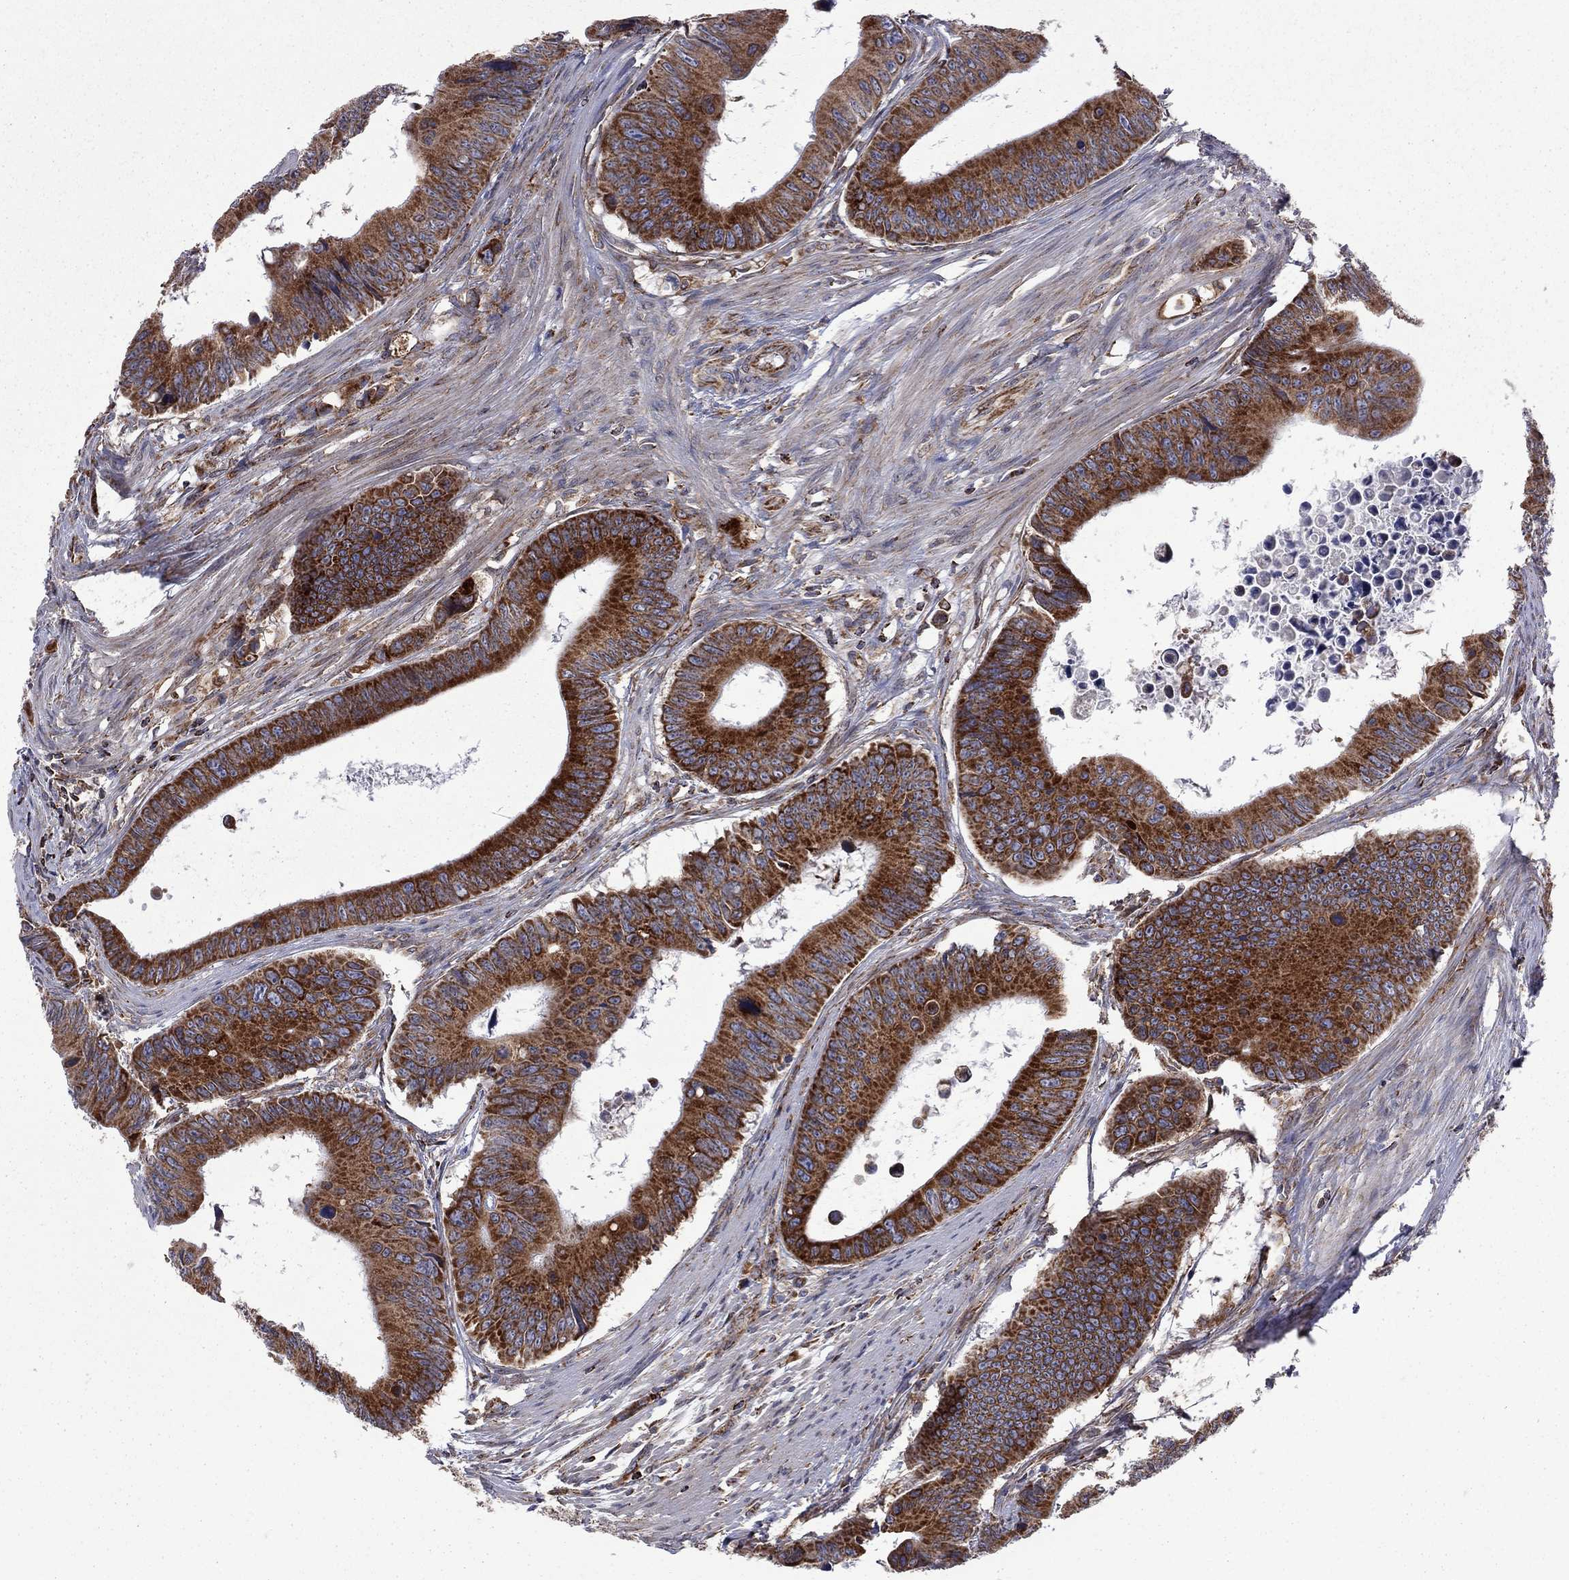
{"staining": {"intensity": "strong", "quantity": "25%-75%", "location": "cytoplasmic/membranous"}, "tissue": "colorectal cancer", "cell_type": "Tumor cells", "image_type": "cancer", "snomed": [{"axis": "morphology", "description": "Adenocarcinoma, NOS"}, {"axis": "topography", "description": "Colon"}], "caption": "This is an image of immunohistochemistry staining of colorectal adenocarcinoma, which shows strong staining in the cytoplasmic/membranous of tumor cells.", "gene": "CLPTM1", "patient": {"sex": "female", "age": 87}}